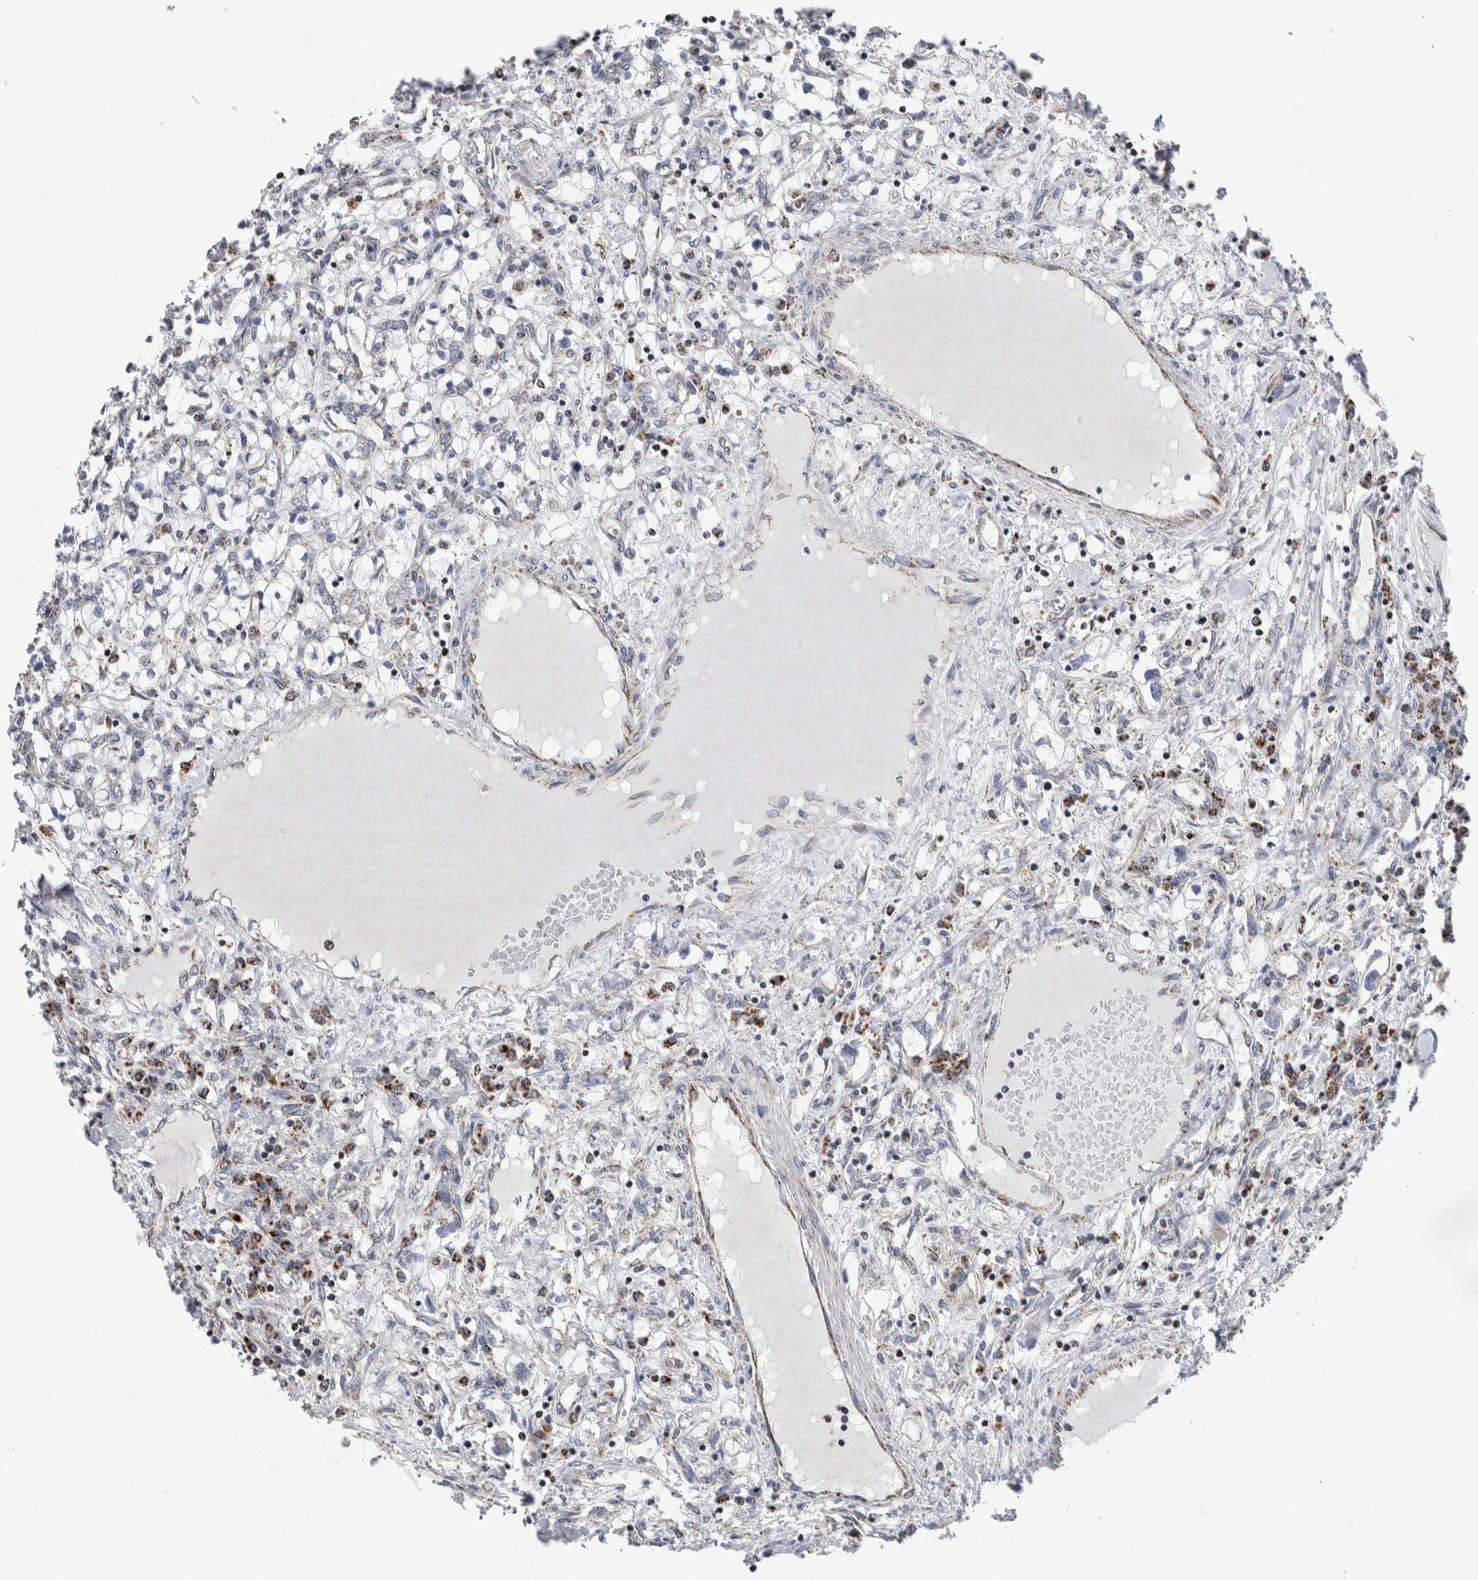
{"staining": {"intensity": "weak", "quantity": "<25%", "location": "cytoplasmic/membranous"}, "tissue": "renal cancer", "cell_type": "Tumor cells", "image_type": "cancer", "snomed": [{"axis": "morphology", "description": "Adenocarcinoma, NOS"}, {"axis": "topography", "description": "Kidney"}], "caption": "A high-resolution photomicrograph shows immunohistochemistry (IHC) staining of renal cancer, which demonstrates no significant positivity in tumor cells.", "gene": "ETFA", "patient": {"sex": "male", "age": 68}}